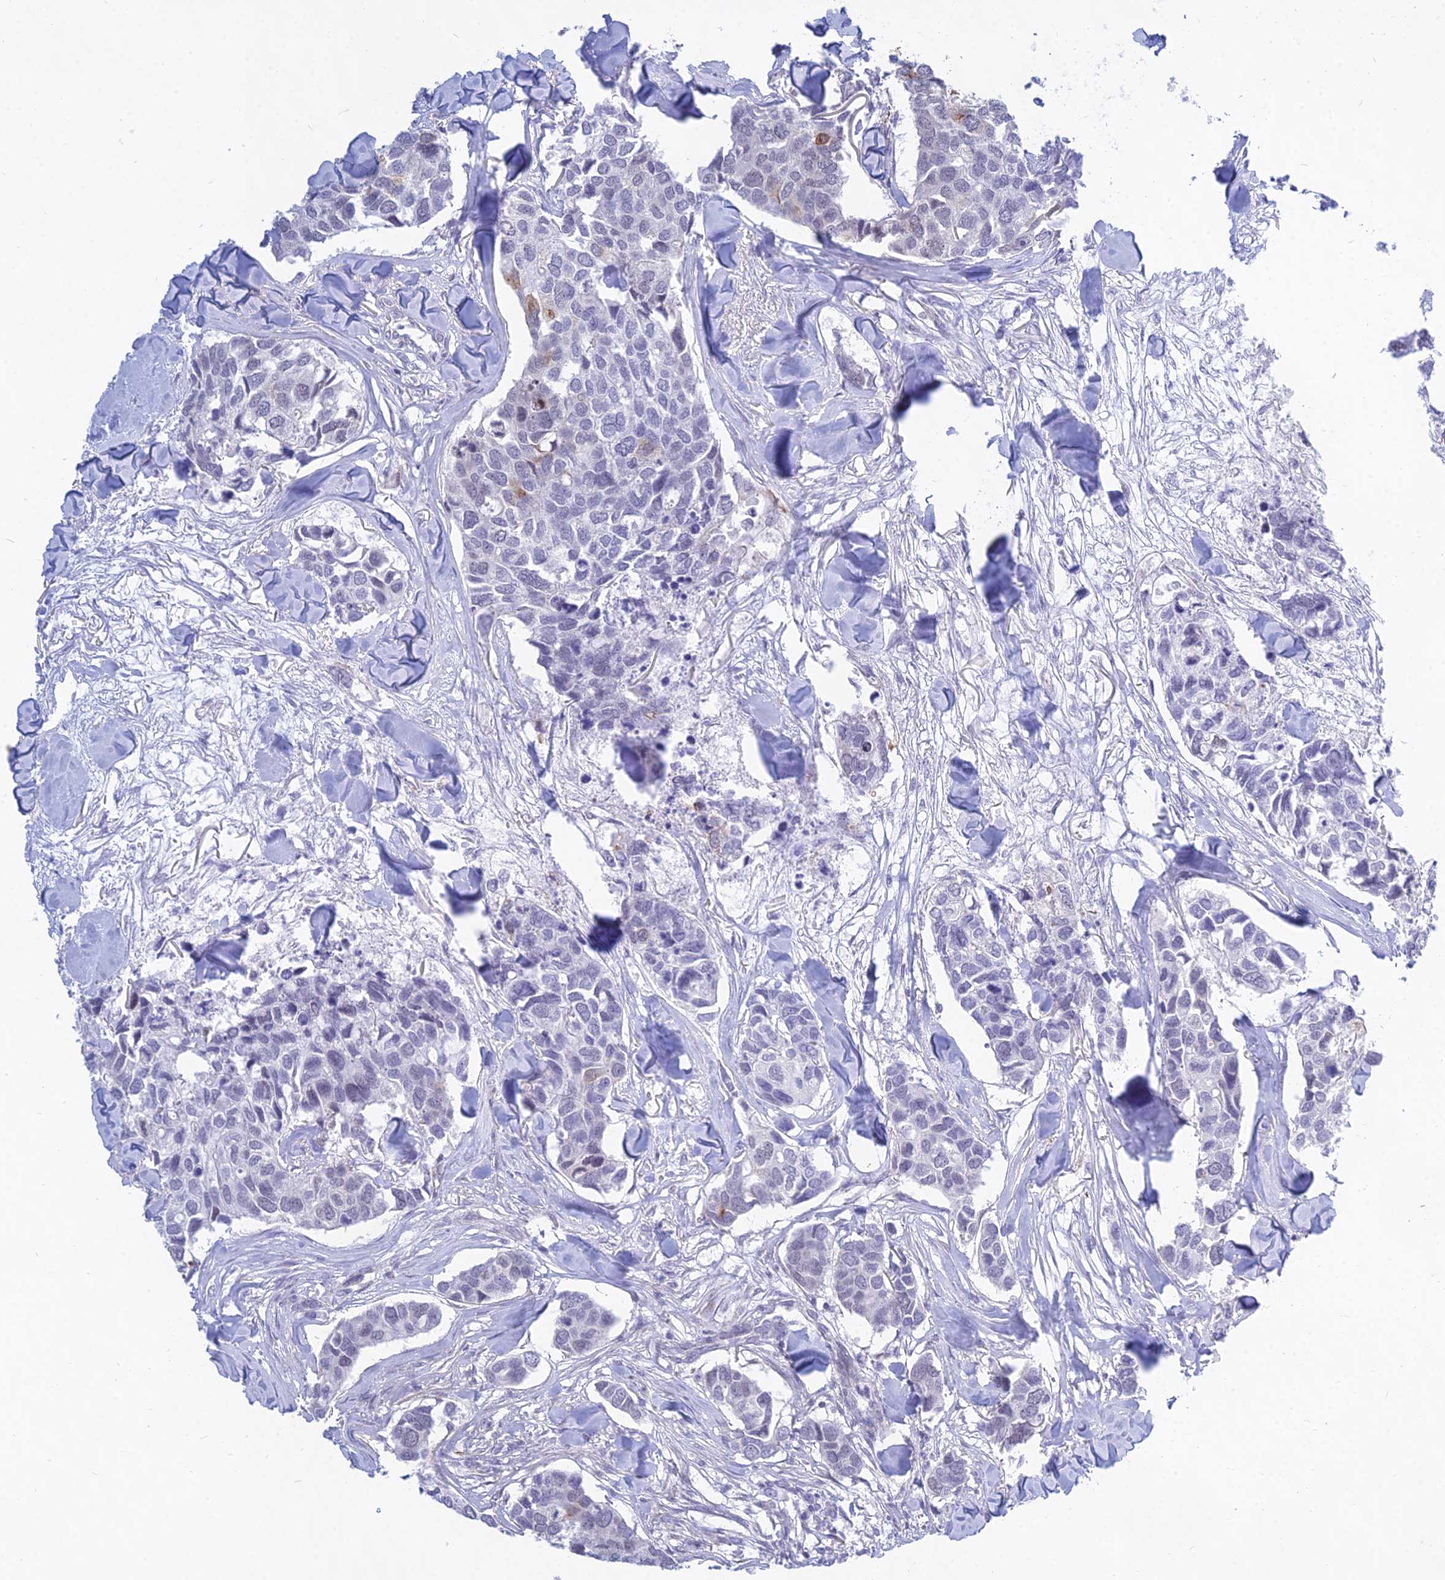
{"staining": {"intensity": "negative", "quantity": "none", "location": "none"}, "tissue": "breast cancer", "cell_type": "Tumor cells", "image_type": "cancer", "snomed": [{"axis": "morphology", "description": "Duct carcinoma"}, {"axis": "topography", "description": "Breast"}], "caption": "Histopathology image shows no protein positivity in tumor cells of breast intraductal carcinoma tissue.", "gene": "KRR1", "patient": {"sex": "female", "age": 83}}